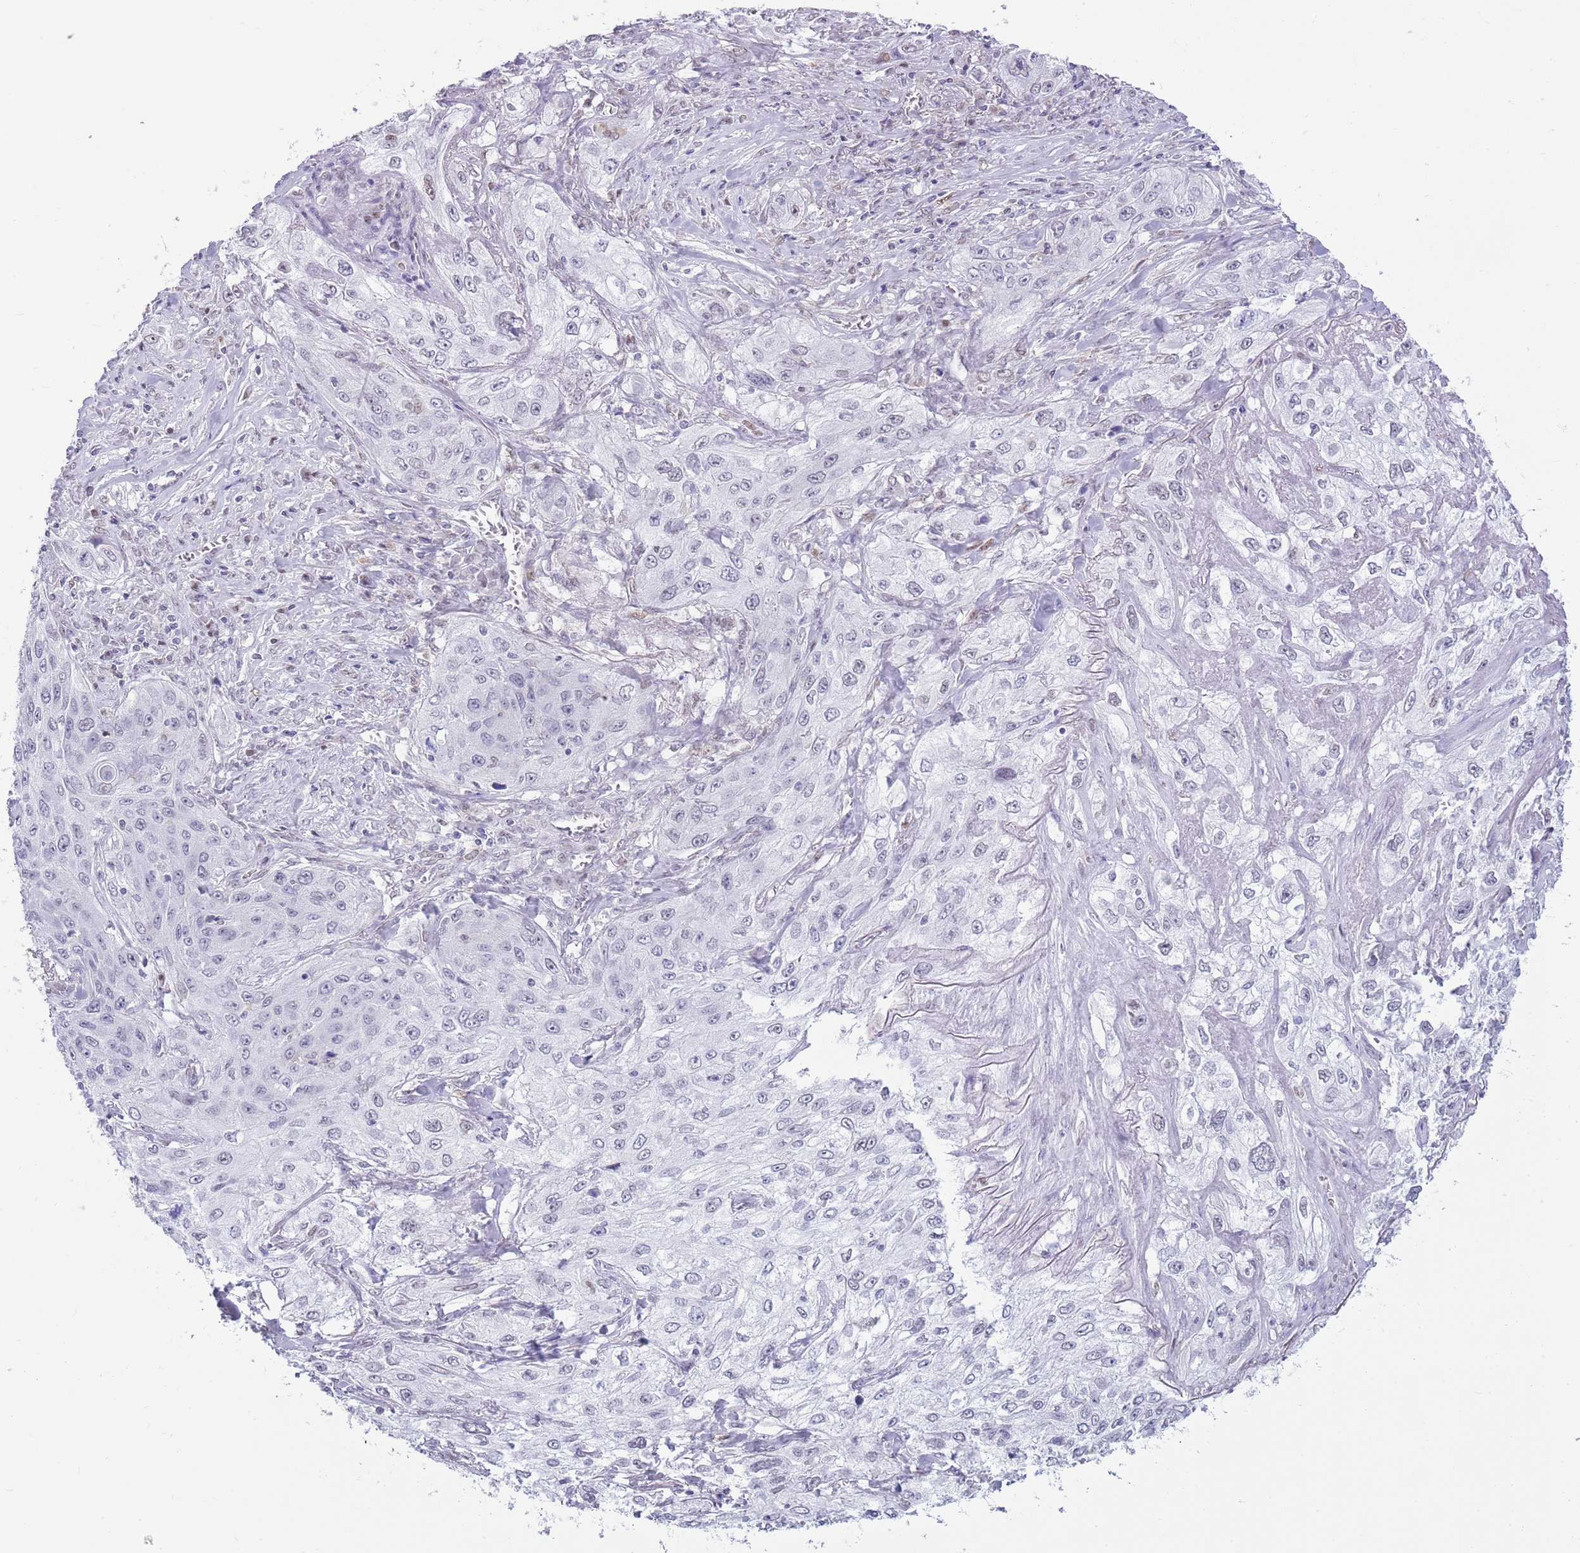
{"staining": {"intensity": "negative", "quantity": "none", "location": "none"}, "tissue": "lung cancer", "cell_type": "Tumor cells", "image_type": "cancer", "snomed": [{"axis": "morphology", "description": "Squamous cell carcinoma, NOS"}, {"axis": "topography", "description": "Lung"}], "caption": "This is an immunohistochemistry (IHC) histopathology image of human lung squamous cell carcinoma. There is no positivity in tumor cells.", "gene": "PPP1R17", "patient": {"sex": "female", "age": 69}}